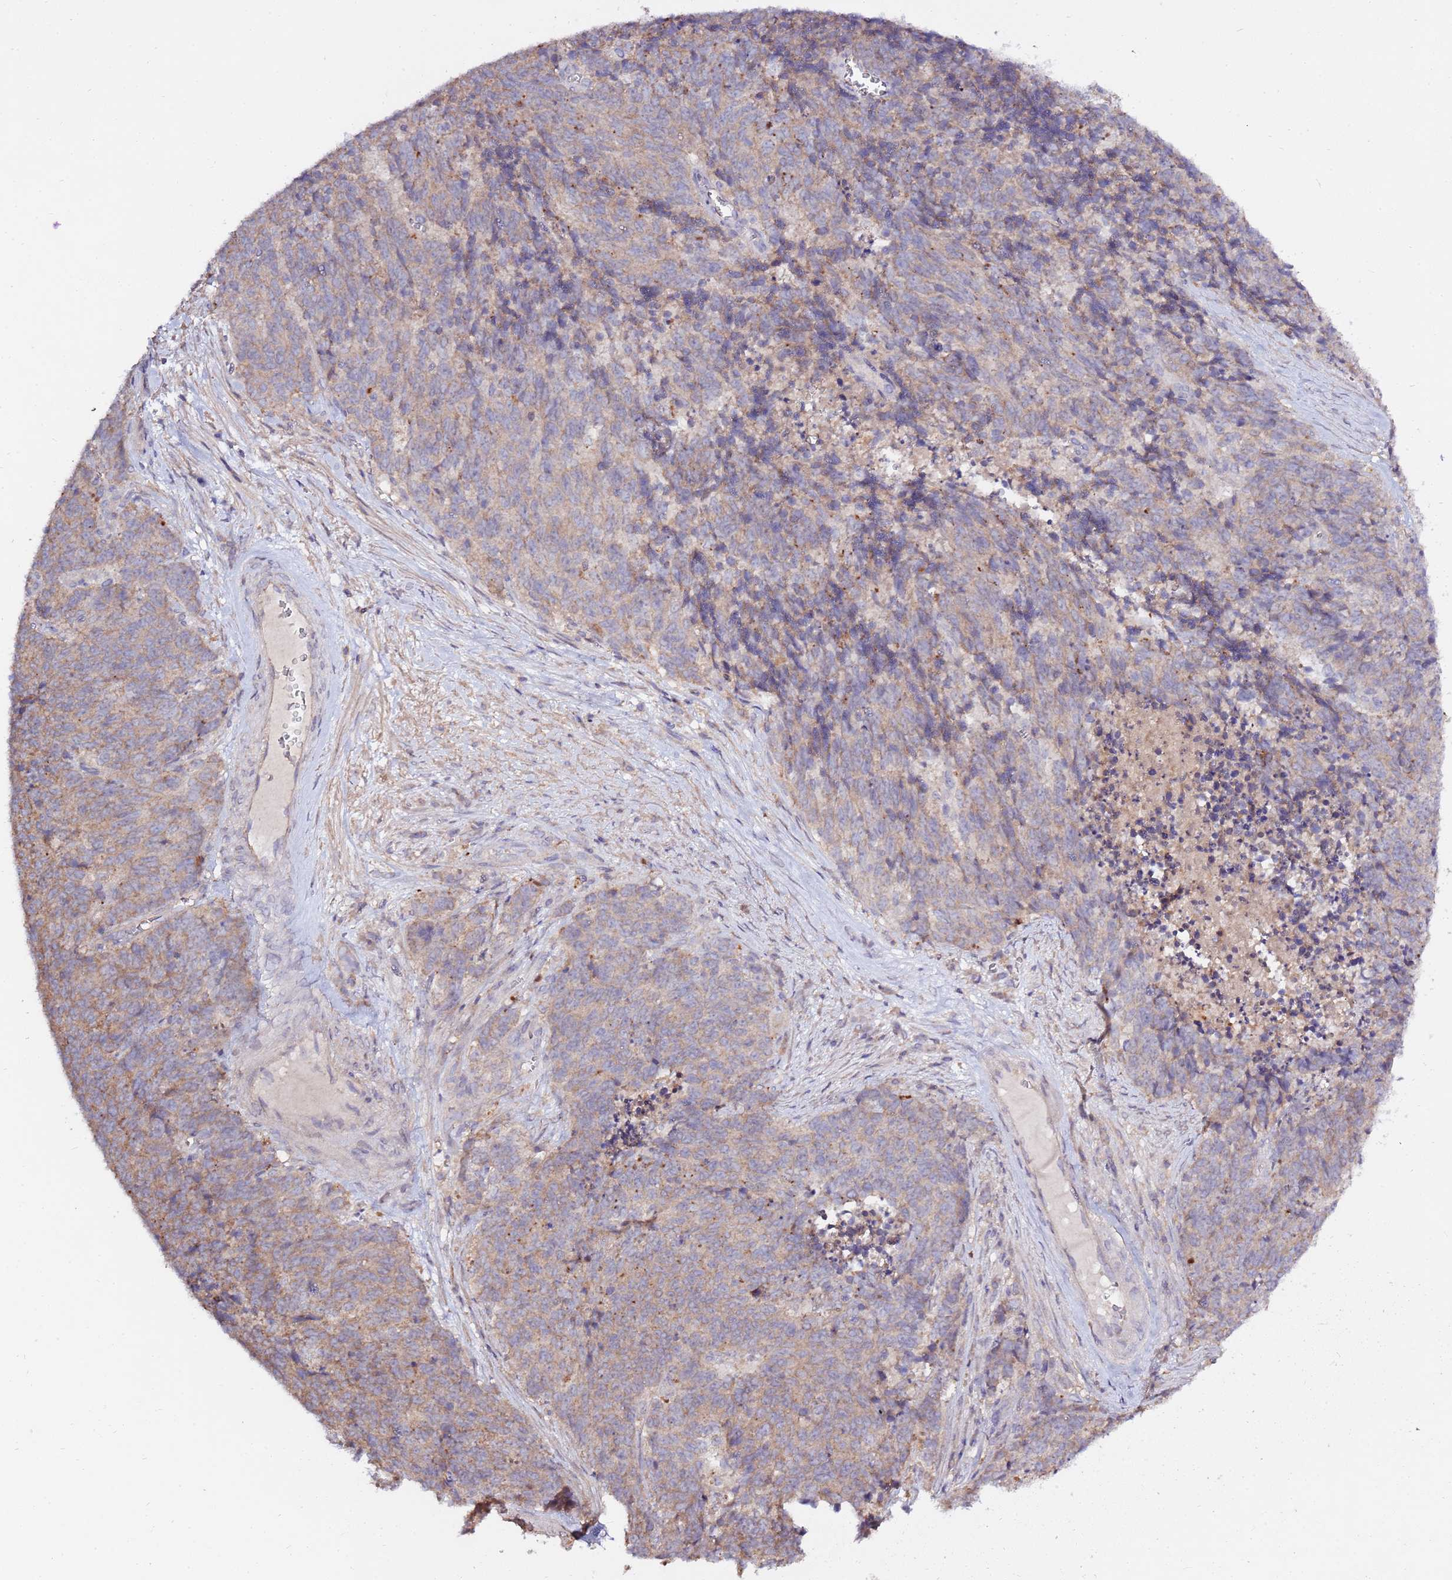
{"staining": {"intensity": "weak", "quantity": "<25%", "location": "cytoplasmic/membranous"}, "tissue": "cervical cancer", "cell_type": "Tumor cells", "image_type": "cancer", "snomed": [{"axis": "morphology", "description": "Squamous cell carcinoma, NOS"}, {"axis": "topography", "description": "Cervix"}], "caption": "There is no significant positivity in tumor cells of cervical cancer.", "gene": "EVA1B", "patient": {"sex": "female", "age": 29}}